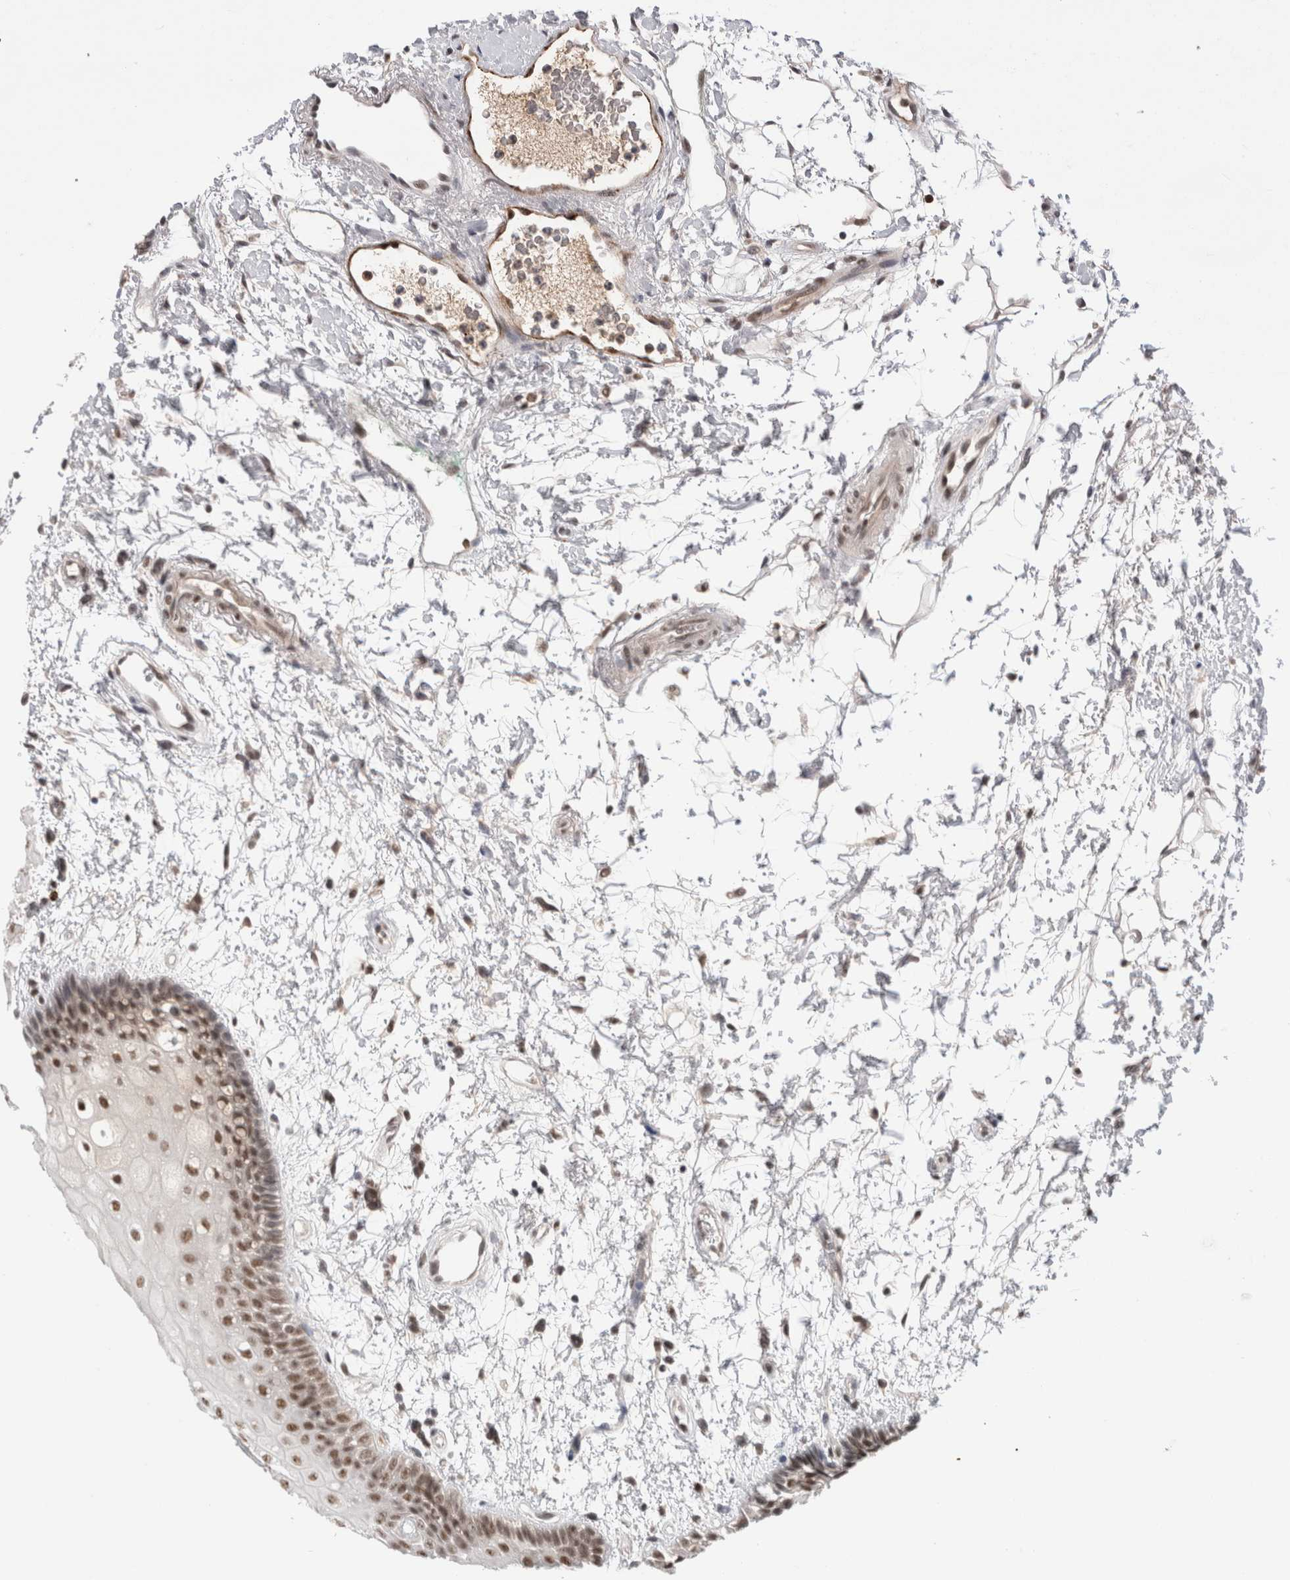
{"staining": {"intensity": "moderate", "quantity": ">75%", "location": "nuclear"}, "tissue": "oral mucosa", "cell_type": "Squamous epithelial cells", "image_type": "normal", "snomed": [{"axis": "morphology", "description": "Normal tissue, NOS"}, {"axis": "topography", "description": "Skeletal muscle"}, {"axis": "topography", "description": "Oral tissue"}, {"axis": "topography", "description": "Peripheral nerve tissue"}], "caption": "Immunohistochemistry (IHC) image of benign oral mucosa: oral mucosa stained using immunohistochemistry shows medium levels of moderate protein expression localized specifically in the nuclear of squamous epithelial cells, appearing as a nuclear brown color.", "gene": "ZNF24", "patient": {"sex": "female", "age": 84}}